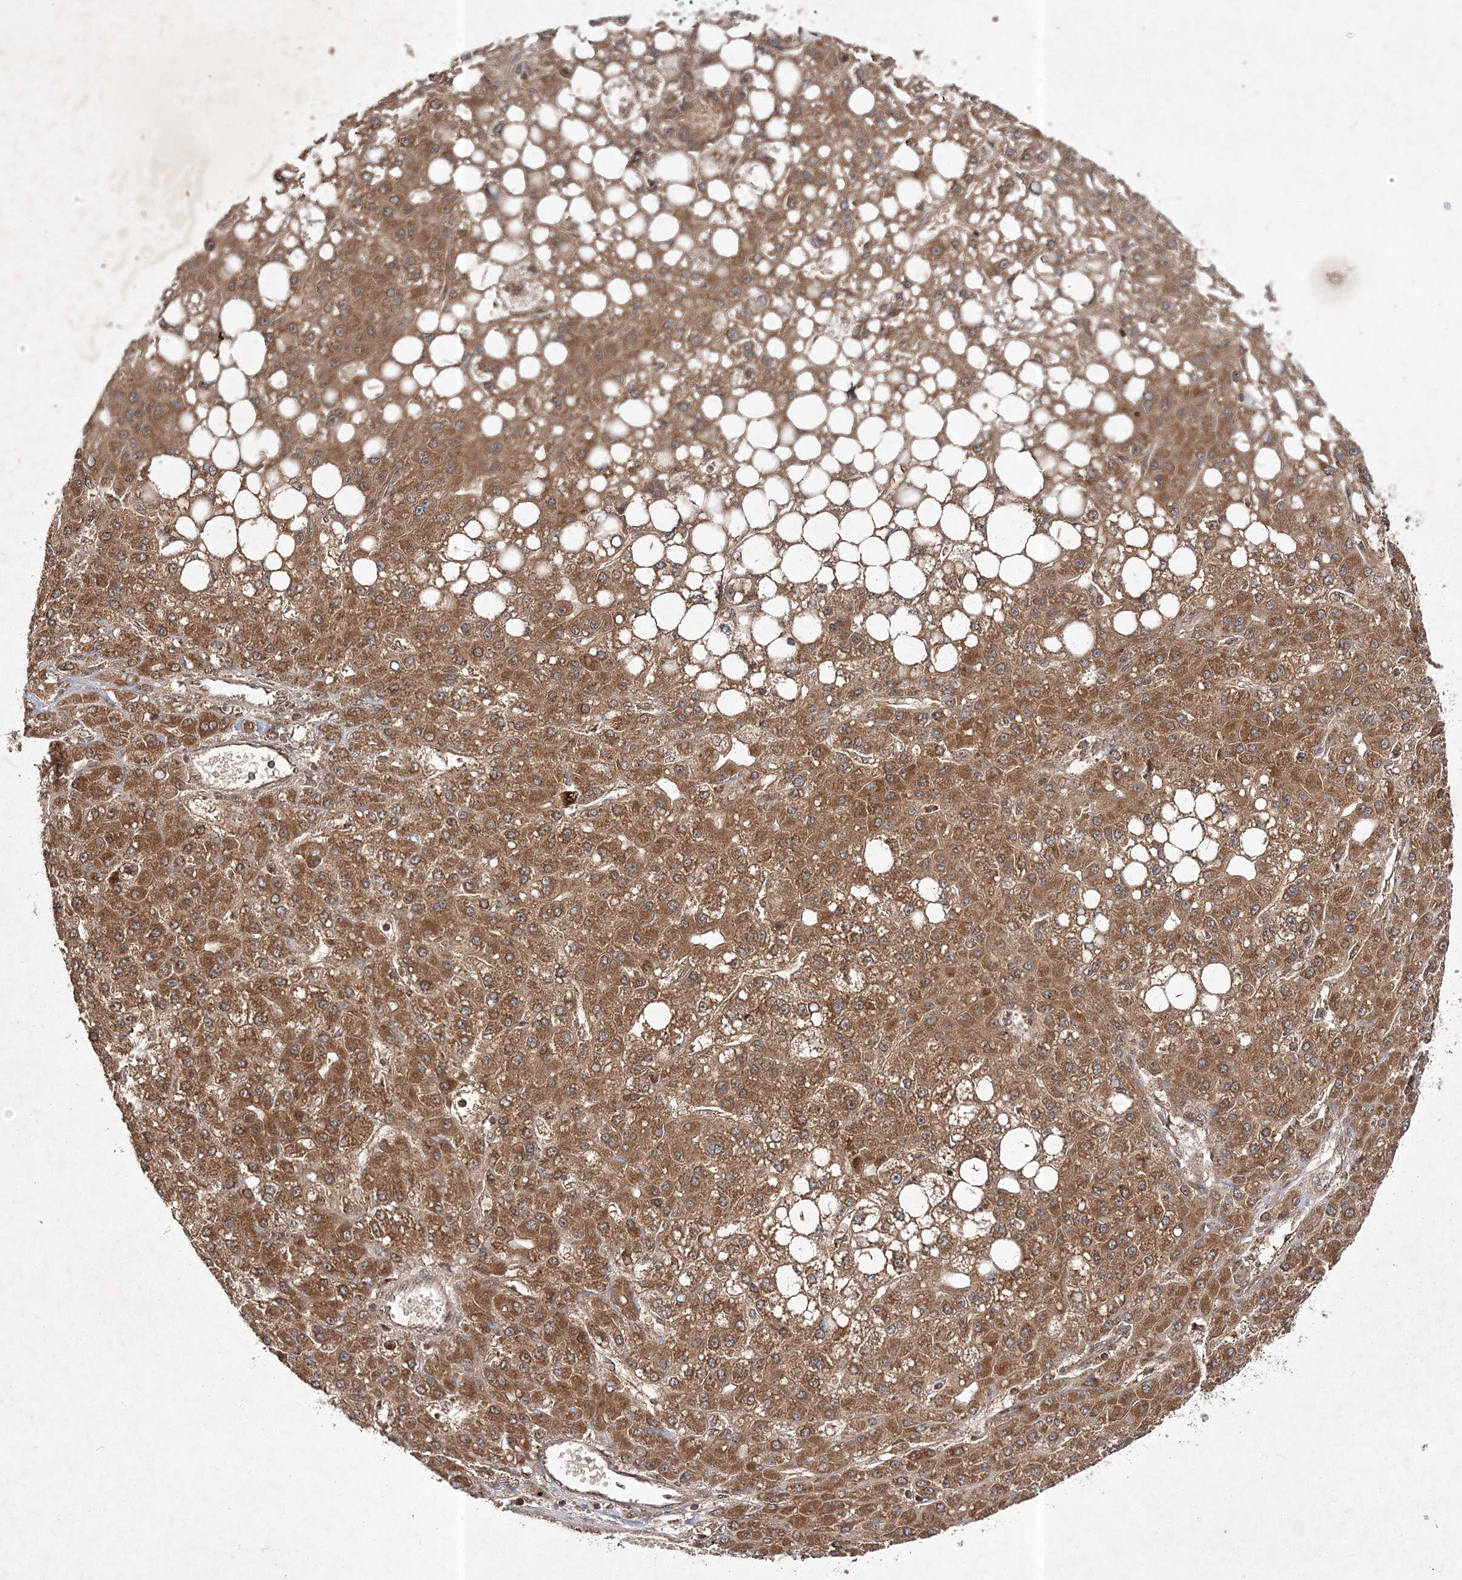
{"staining": {"intensity": "moderate", "quantity": ">75%", "location": "cytoplasmic/membranous"}, "tissue": "liver cancer", "cell_type": "Tumor cells", "image_type": "cancer", "snomed": [{"axis": "morphology", "description": "Carcinoma, Hepatocellular, NOS"}, {"axis": "topography", "description": "Liver"}], "caption": "About >75% of tumor cells in human liver cancer (hepatocellular carcinoma) reveal moderate cytoplasmic/membranous protein positivity as visualized by brown immunohistochemical staining.", "gene": "NIF3L1", "patient": {"sex": "male", "age": 67}}